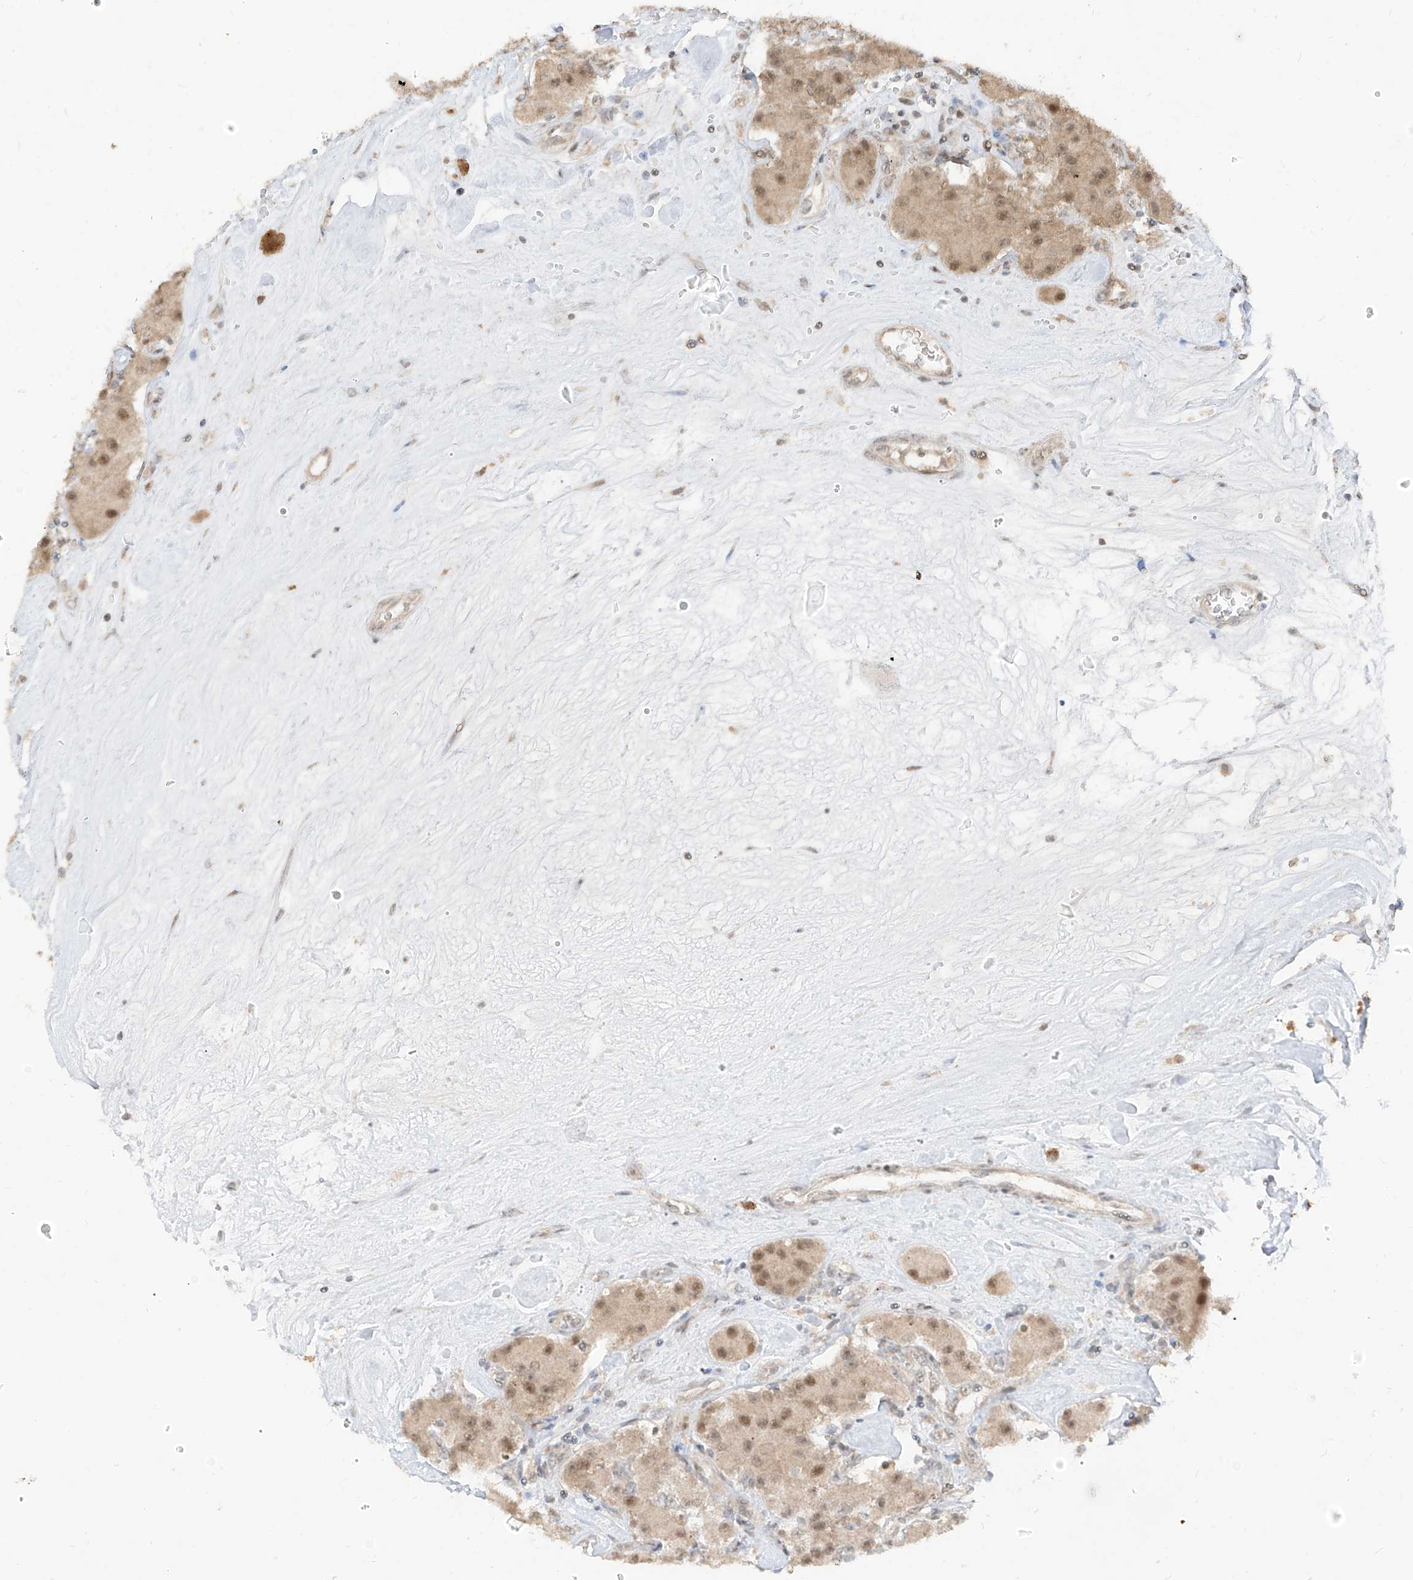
{"staining": {"intensity": "moderate", "quantity": ">75%", "location": "nuclear"}, "tissue": "carcinoid", "cell_type": "Tumor cells", "image_type": "cancer", "snomed": [{"axis": "morphology", "description": "Carcinoid, malignant, NOS"}, {"axis": "topography", "description": "Pancreas"}], "caption": "Brown immunohistochemical staining in carcinoid shows moderate nuclear positivity in approximately >75% of tumor cells.", "gene": "COLGALT2", "patient": {"sex": "male", "age": 41}}